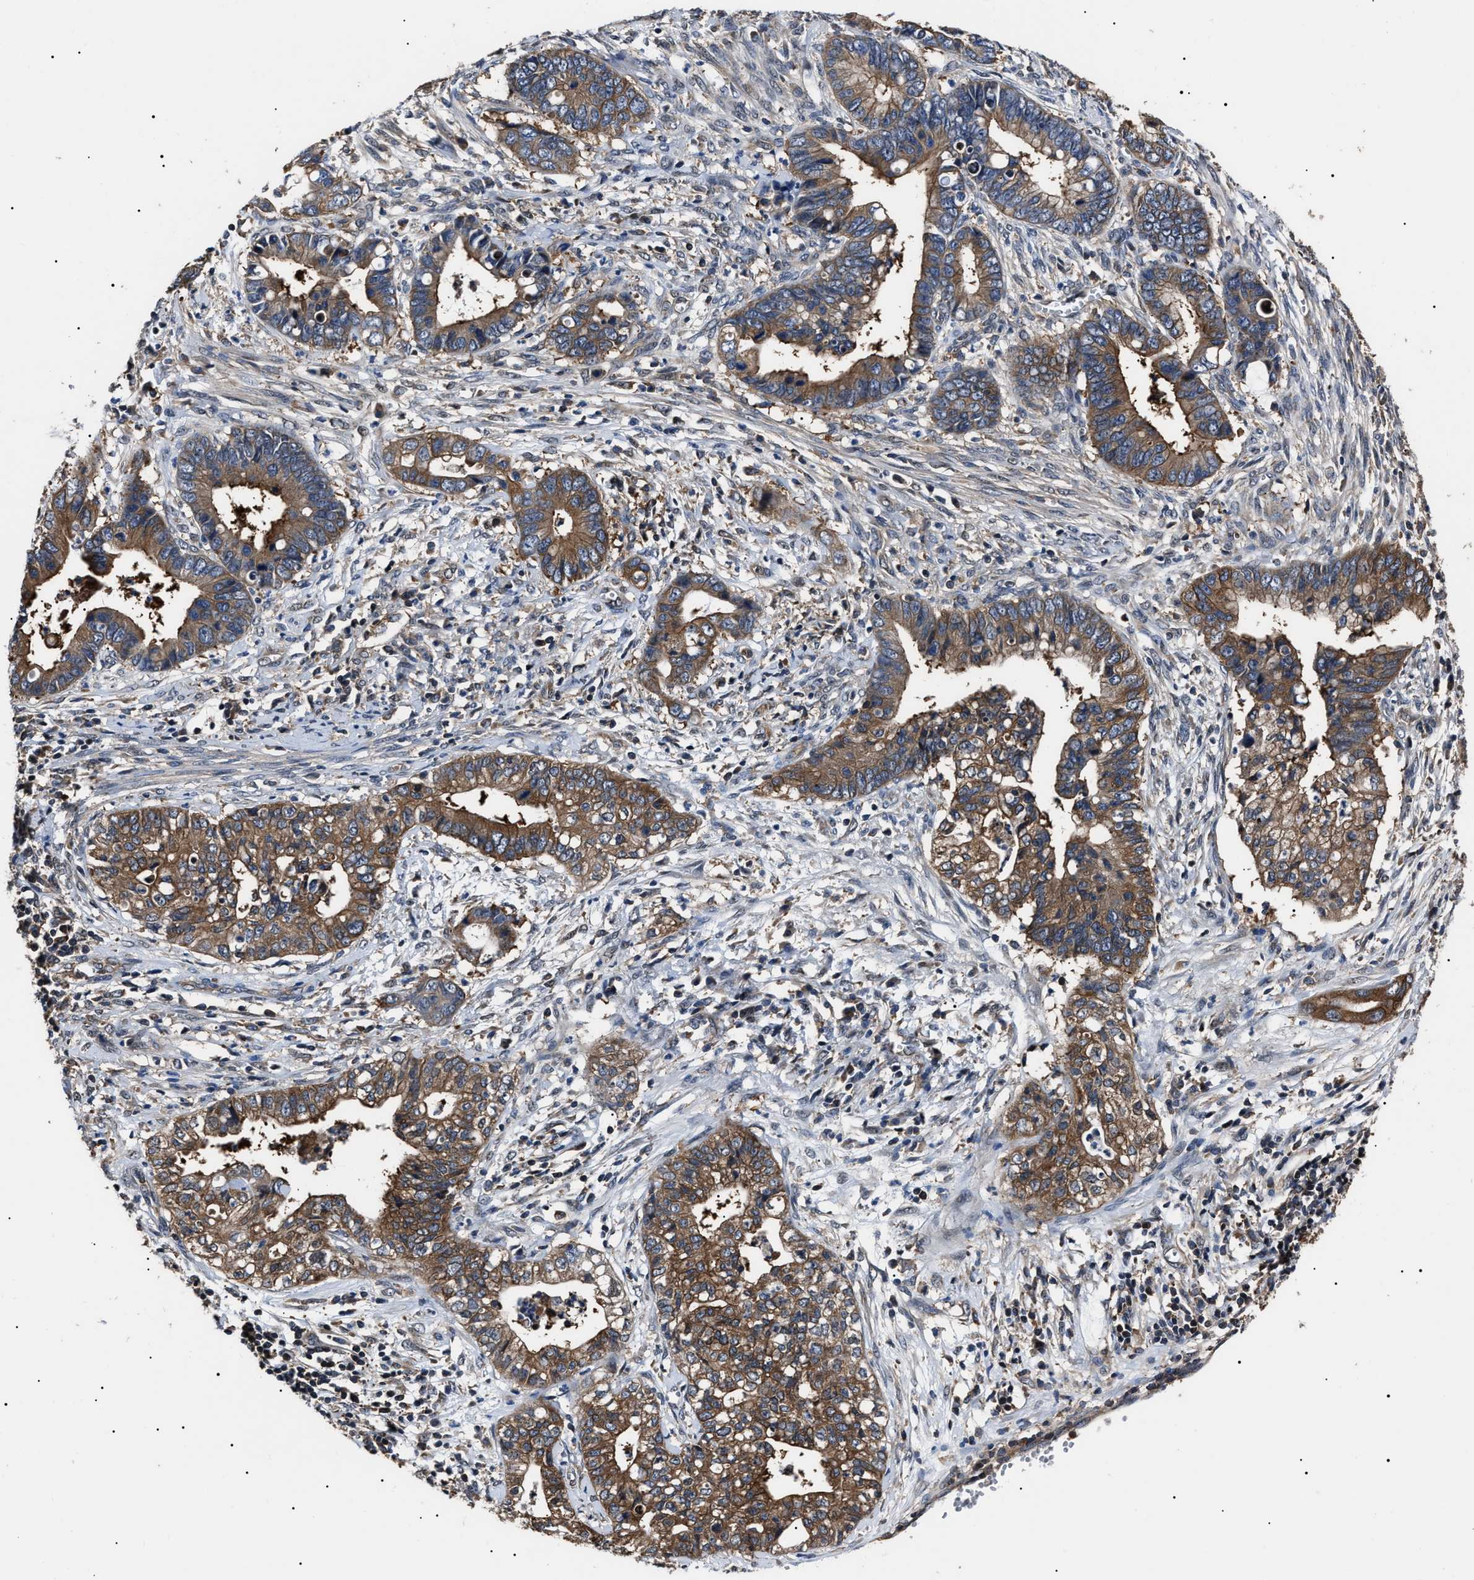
{"staining": {"intensity": "moderate", "quantity": ">75%", "location": "cytoplasmic/membranous"}, "tissue": "cervical cancer", "cell_type": "Tumor cells", "image_type": "cancer", "snomed": [{"axis": "morphology", "description": "Adenocarcinoma, NOS"}, {"axis": "topography", "description": "Cervix"}], "caption": "Human cervical adenocarcinoma stained with a brown dye shows moderate cytoplasmic/membranous positive positivity in approximately >75% of tumor cells.", "gene": "CCT8", "patient": {"sex": "female", "age": 44}}